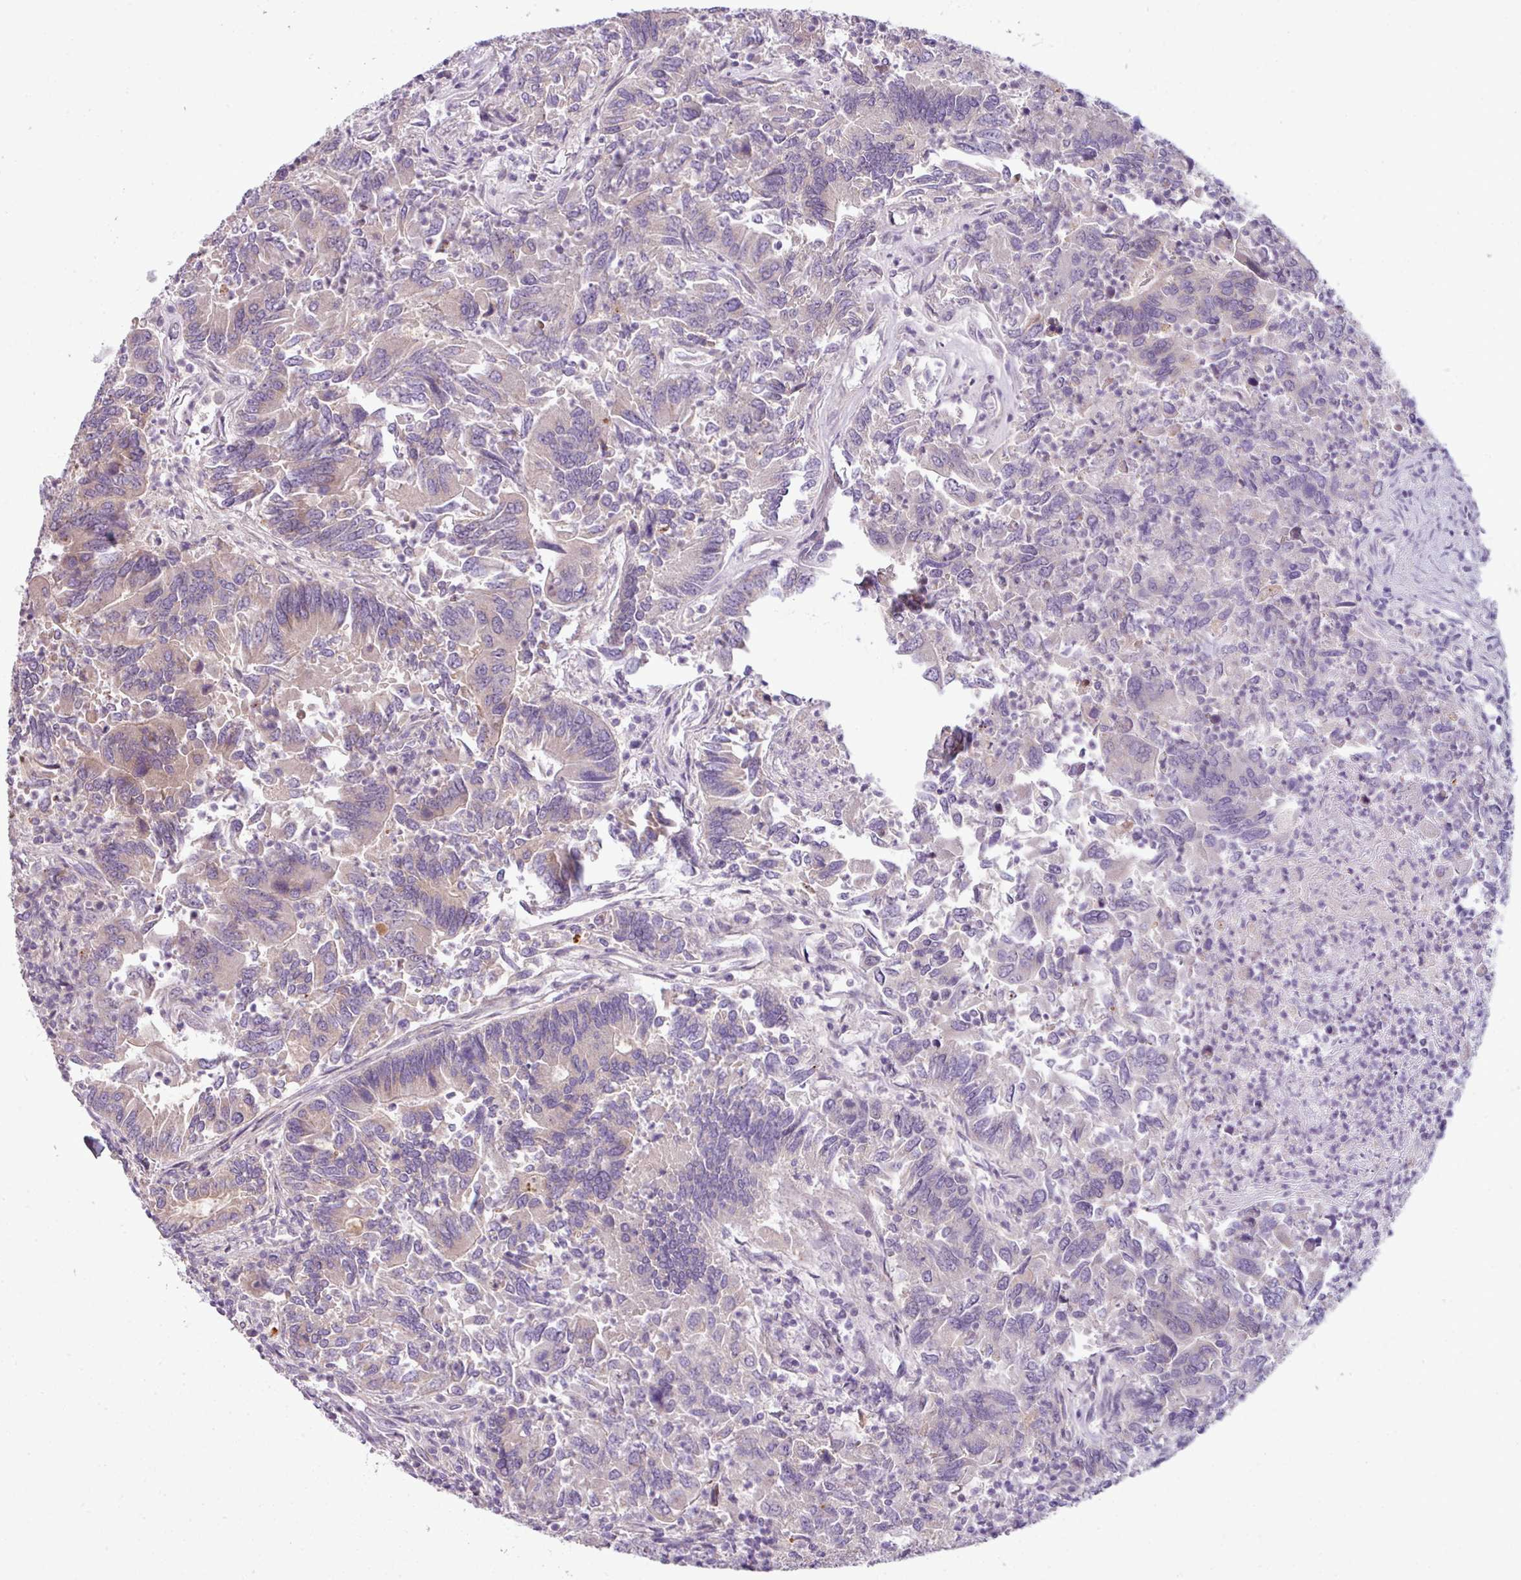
{"staining": {"intensity": "weak", "quantity": "25%-75%", "location": "cytoplasmic/membranous"}, "tissue": "colorectal cancer", "cell_type": "Tumor cells", "image_type": "cancer", "snomed": [{"axis": "morphology", "description": "Adenocarcinoma, NOS"}, {"axis": "topography", "description": "Colon"}], "caption": "Immunohistochemistry (DAB (3,3'-diaminobenzidine)) staining of colorectal cancer displays weak cytoplasmic/membranous protein expression in about 25%-75% of tumor cells.", "gene": "DERPC", "patient": {"sex": "female", "age": 67}}